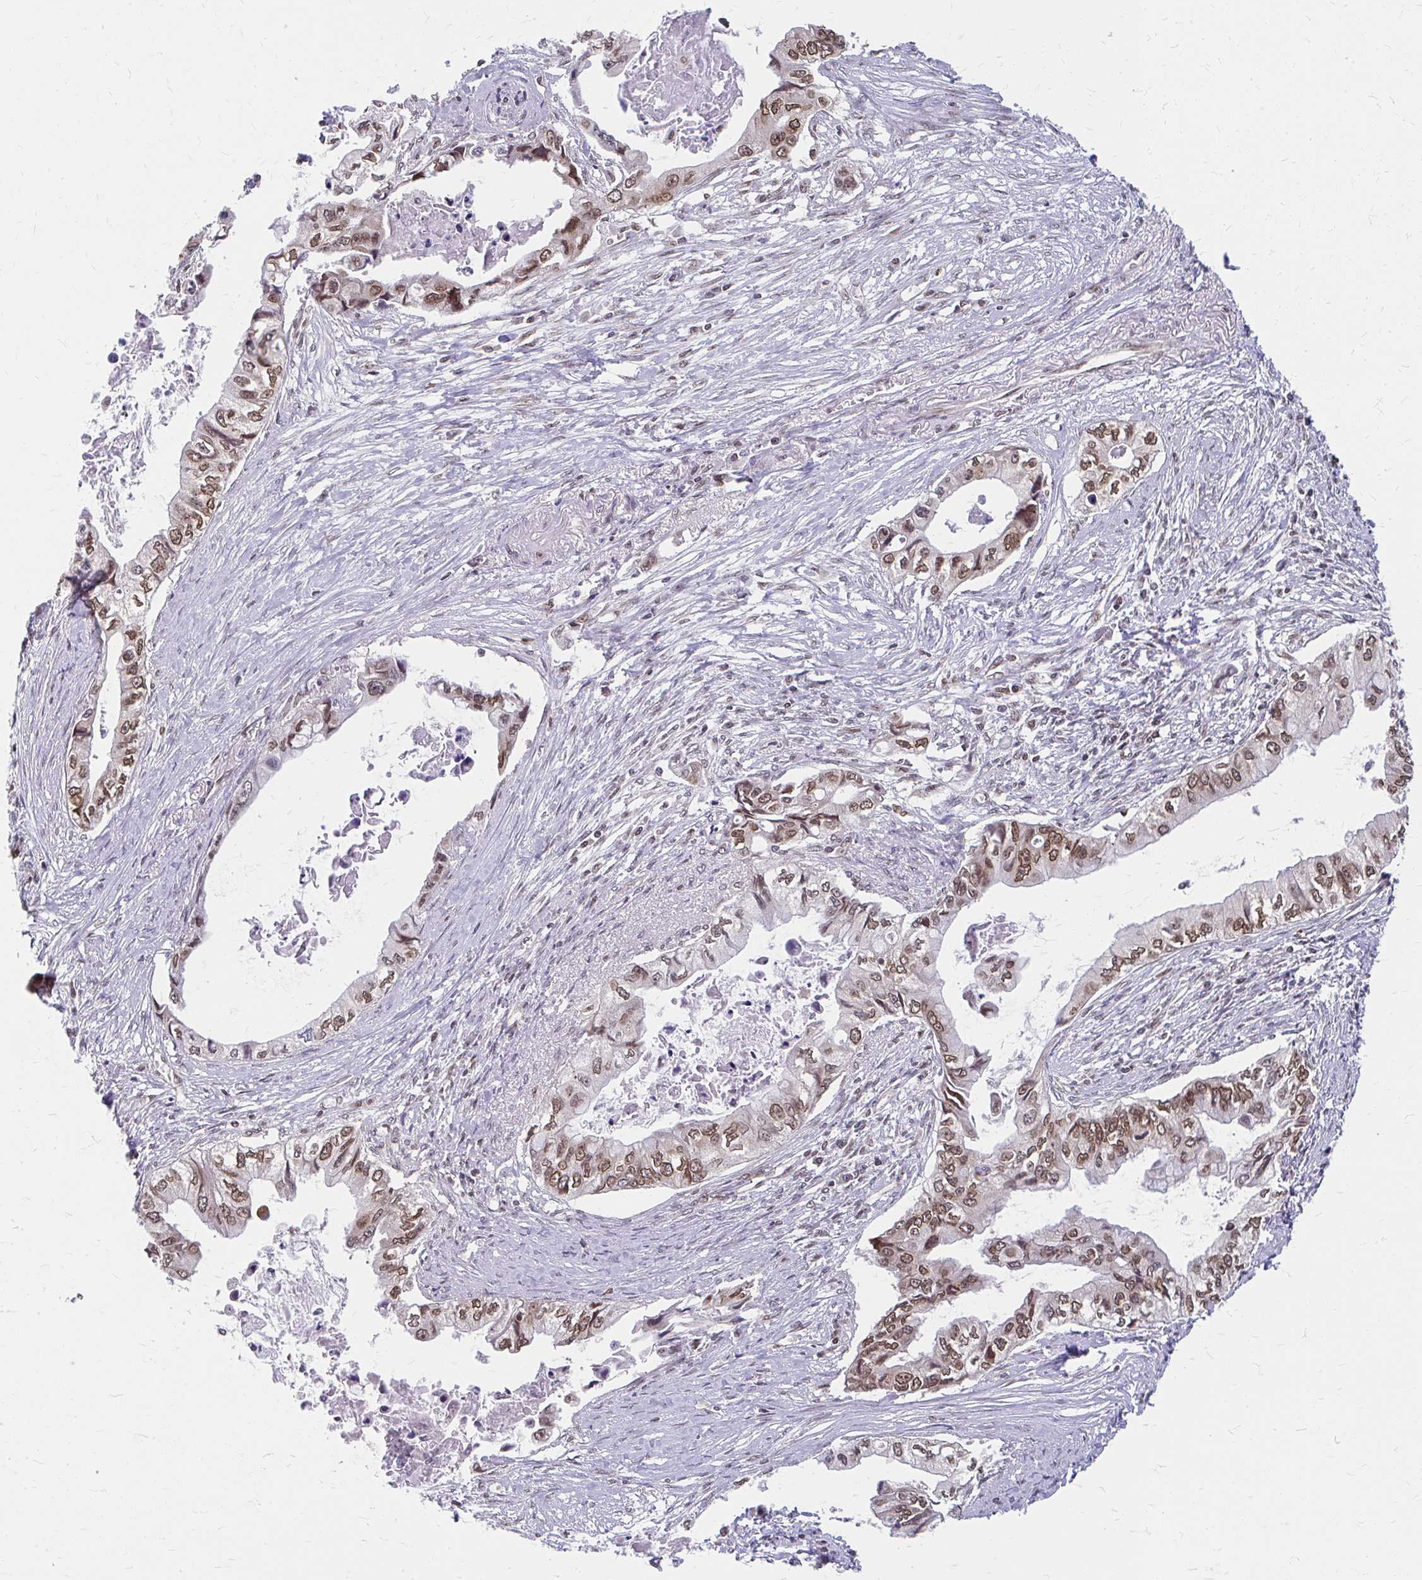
{"staining": {"intensity": "moderate", "quantity": ">75%", "location": "cytoplasmic/membranous,nuclear"}, "tissue": "pancreatic cancer", "cell_type": "Tumor cells", "image_type": "cancer", "snomed": [{"axis": "morphology", "description": "Adenocarcinoma, NOS"}, {"axis": "topography", "description": "Pancreas"}], "caption": "A medium amount of moderate cytoplasmic/membranous and nuclear positivity is seen in approximately >75% of tumor cells in pancreatic cancer (adenocarcinoma) tissue.", "gene": "XPO1", "patient": {"sex": "male", "age": 66}}